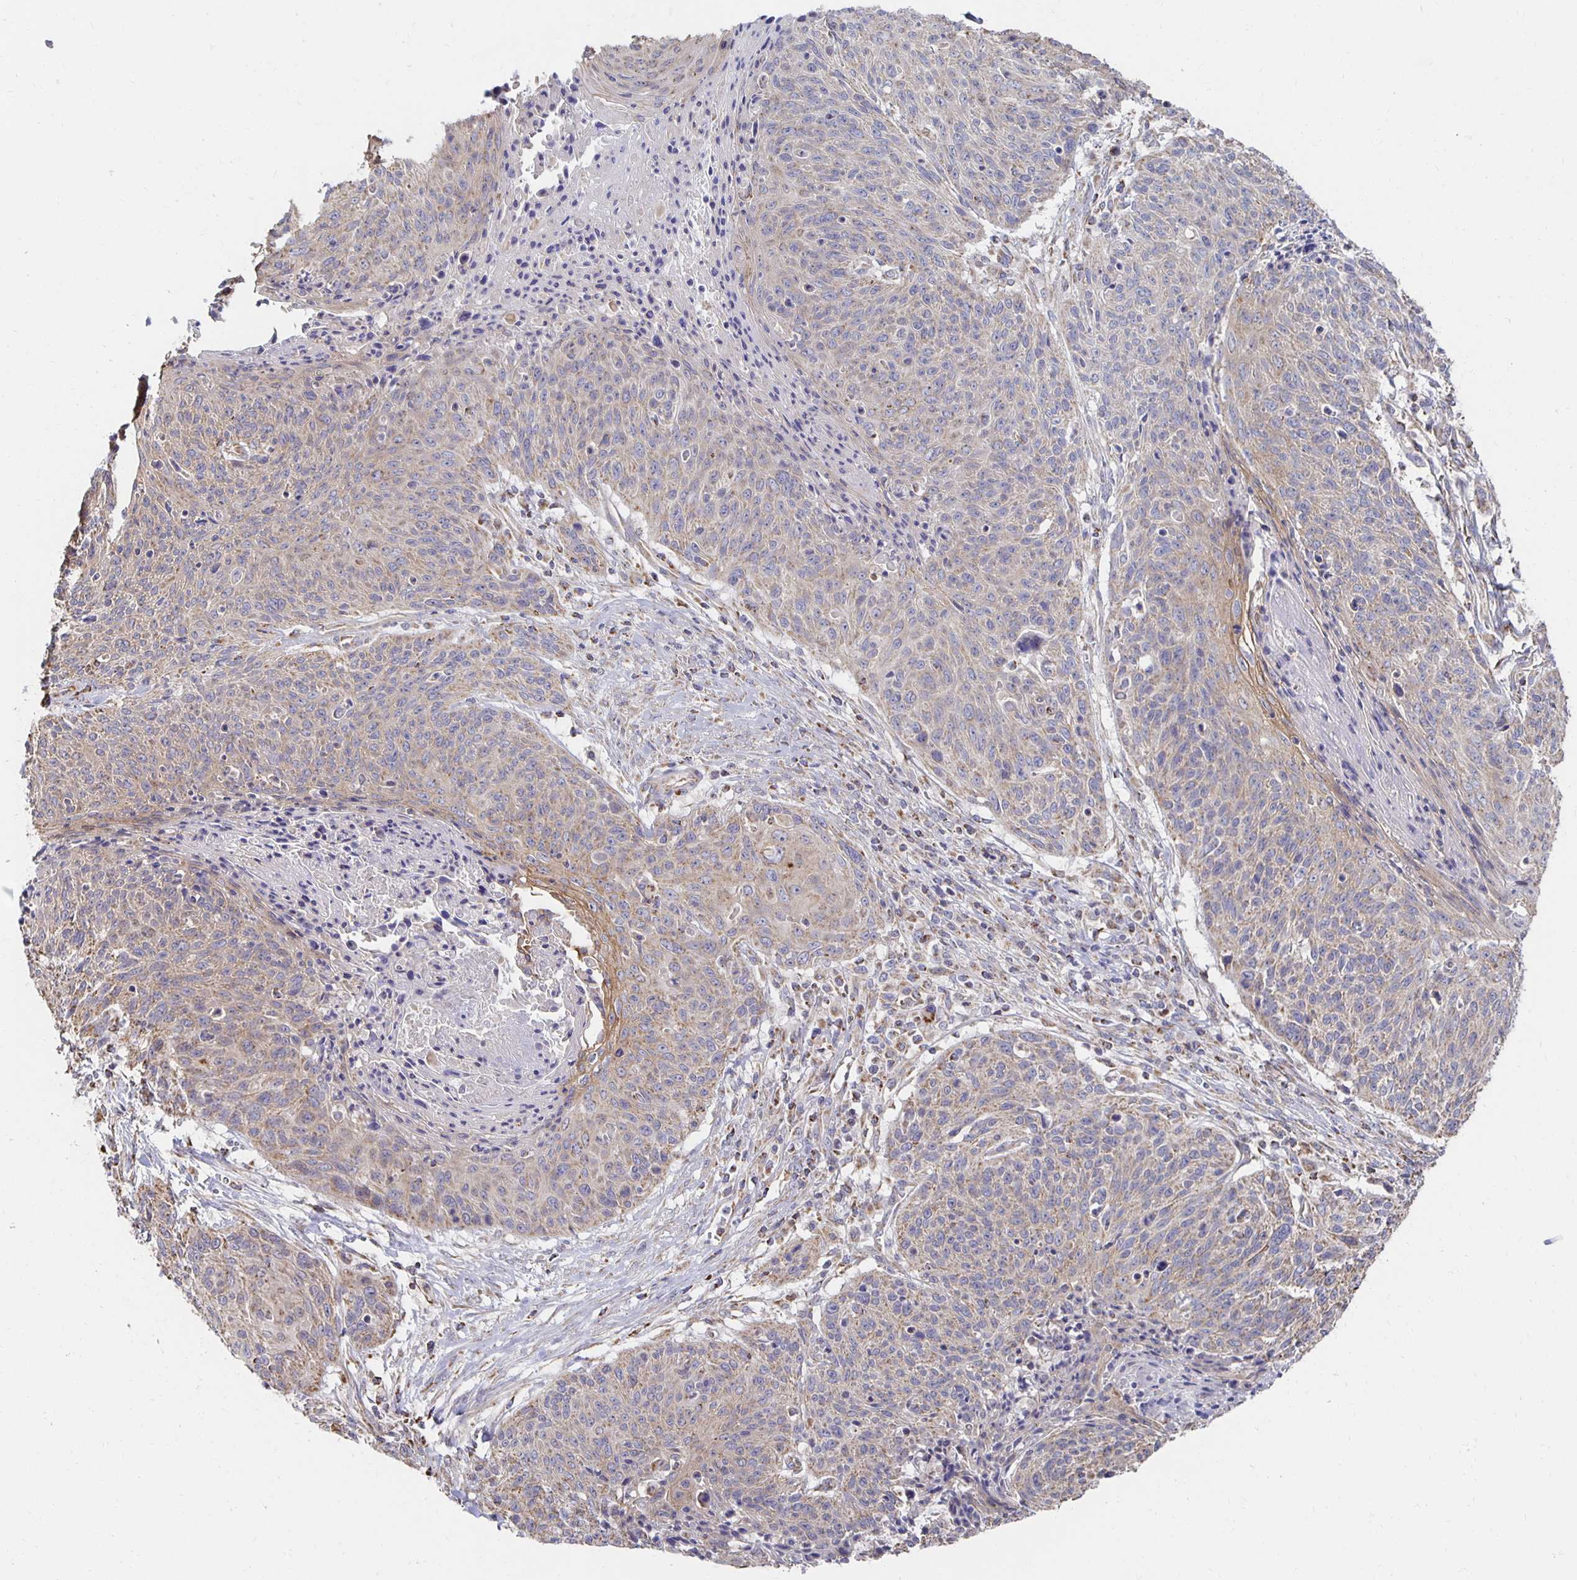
{"staining": {"intensity": "weak", "quantity": "<25%", "location": "cytoplasmic/membranous"}, "tissue": "cervical cancer", "cell_type": "Tumor cells", "image_type": "cancer", "snomed": [{"axis": "morphology", "description": "Squamous cell carcinoma, NOS"}, {"axis": "topography", "description": "Cervix"}], "caption": "Immunohistochemistry histopathology image of neoplastic tissue: cervical cancer (squamous cell carcinoma) stained with DAB displays no significant protein staining in tumor cells.", "gene": "NKX2-8", "patient": {"sex": "female", "age": 45}}